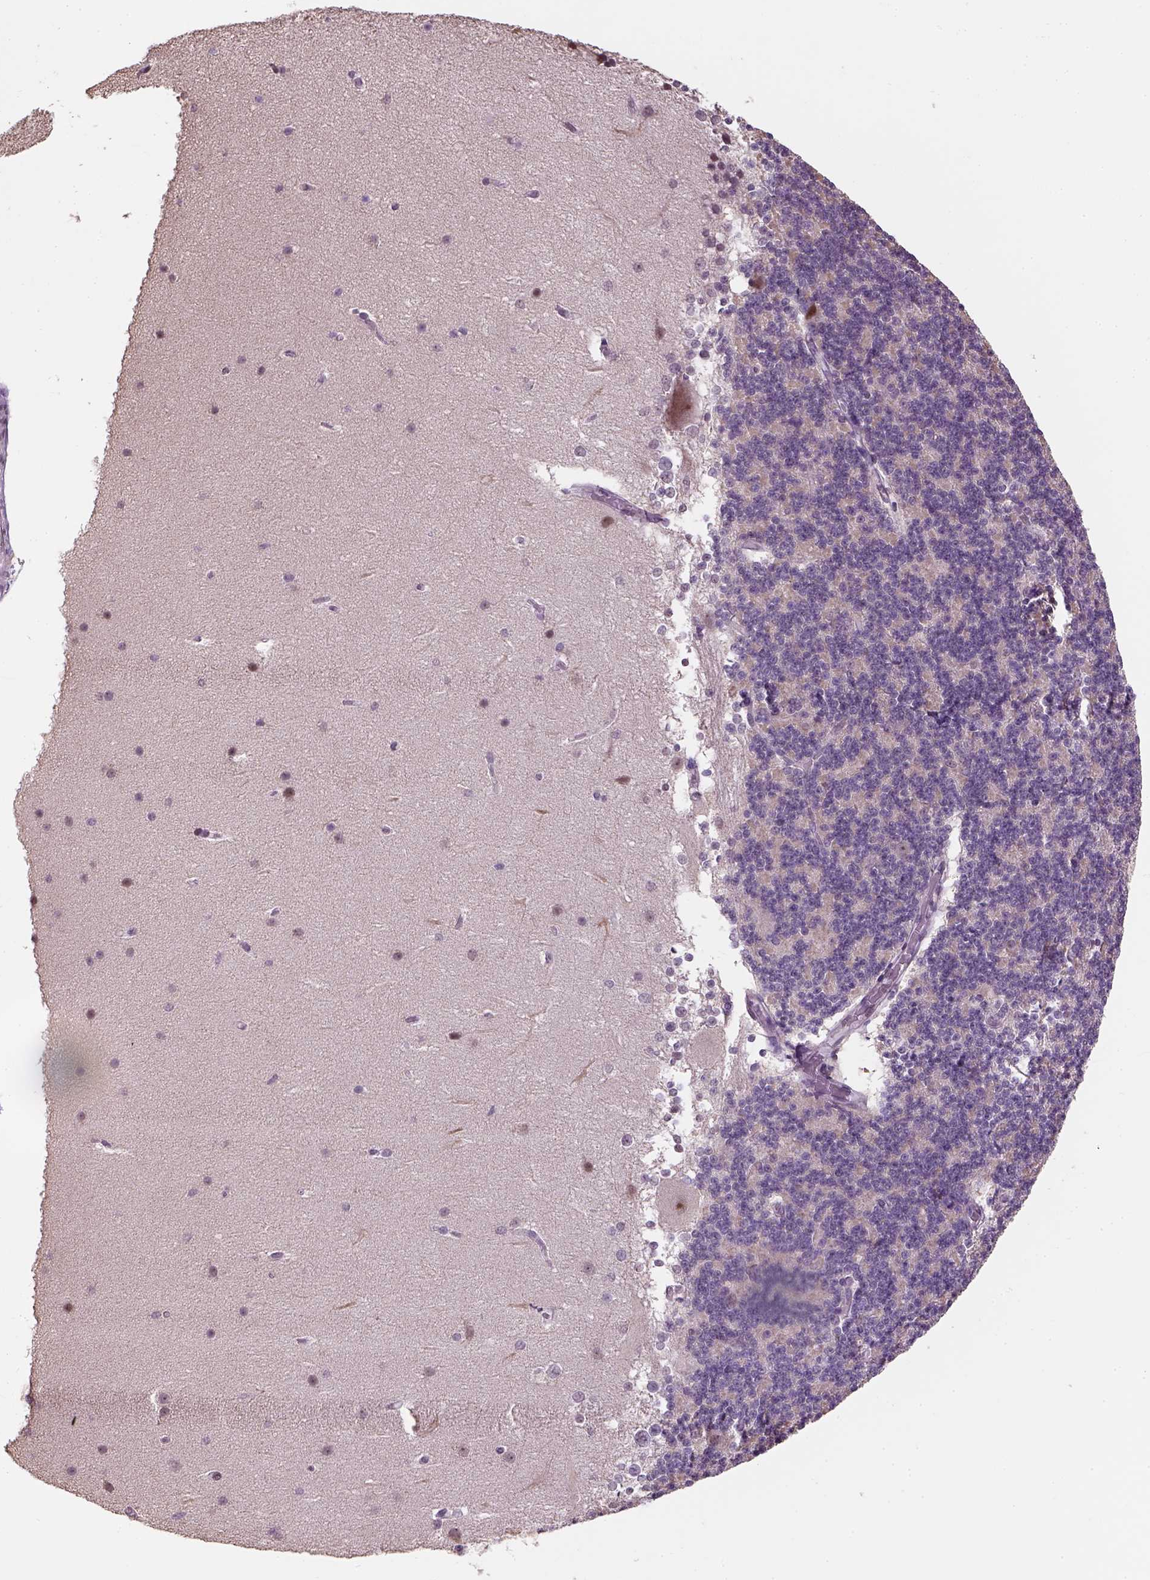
{"staining": {"intensity": "negative", "quantity": "none", "location": "none"}, "tissue": "cerebellum", "cell_type": "Cells in granular layer", "image_type": "normal", "snomed": [{"axis": "morphology", "description": "Normal tissue, NOS"}, {"axis": "topography", "description": "Cerebellum"}], "caption": "IHC of benign cerebellum reveals no expression in cells in granular layer.", "gene": "DDX50", "patient": {"sex": "female", "age": 19}}